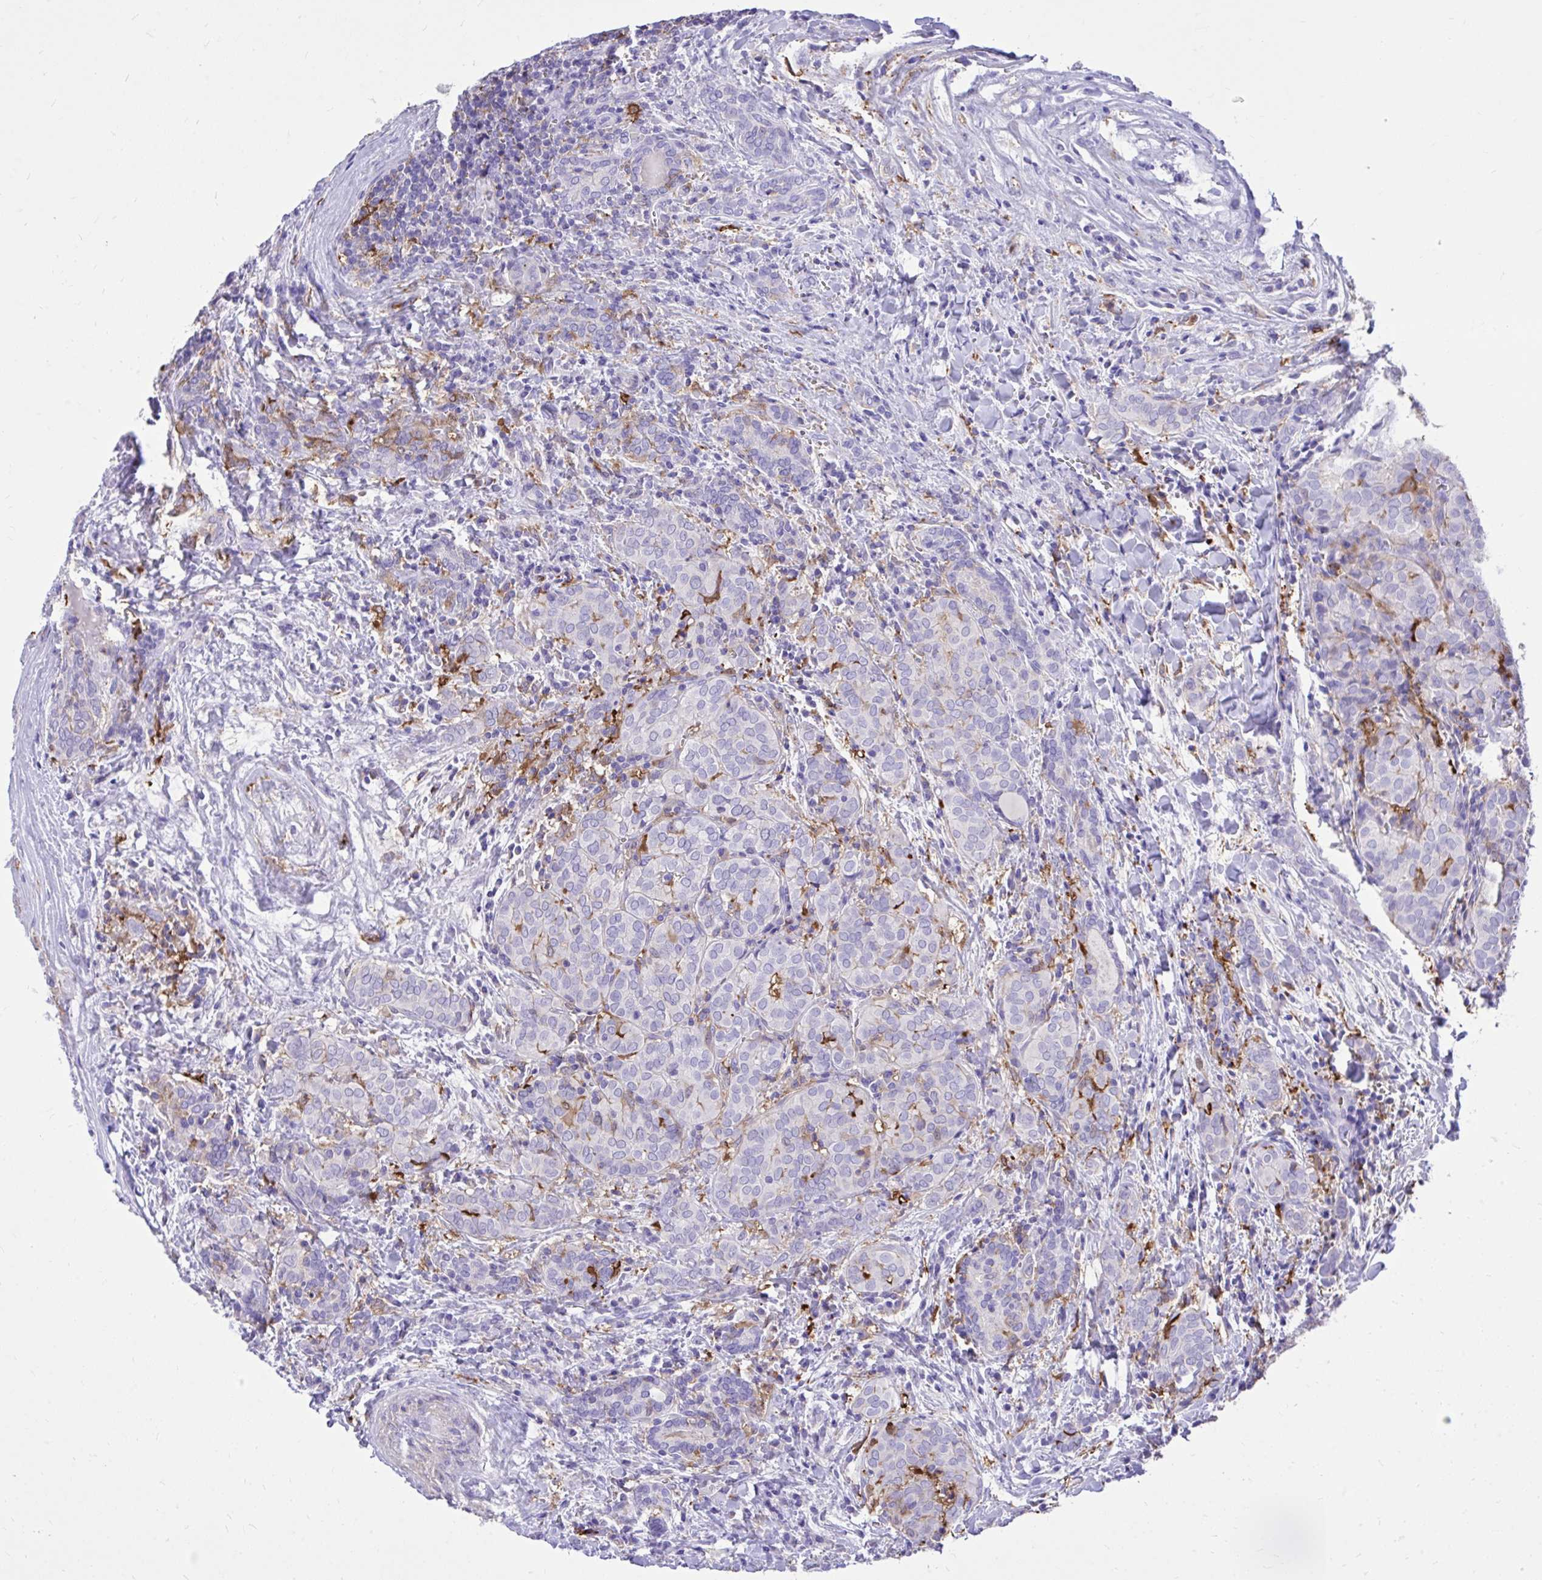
{"staining": {"intensity": "negative", "quantity": "none", "location": "none"}, "tissue": "thyroid cancer", "cell_type": "Tumor cells", "image_type": "cancer", "snomed": [{"axis": "morphology", "description": "Papillary adenocarcinoma, NOS"}, {"axis": "topography", "description": "Thyroid gland"}], "caption": "Micrograph shows no protein positivity in tumor cells of thyroid cancer tissue. Nuclei are stained in blue.", "gene": "TLR7", "patient": {"sex": "female", "age": 30}}